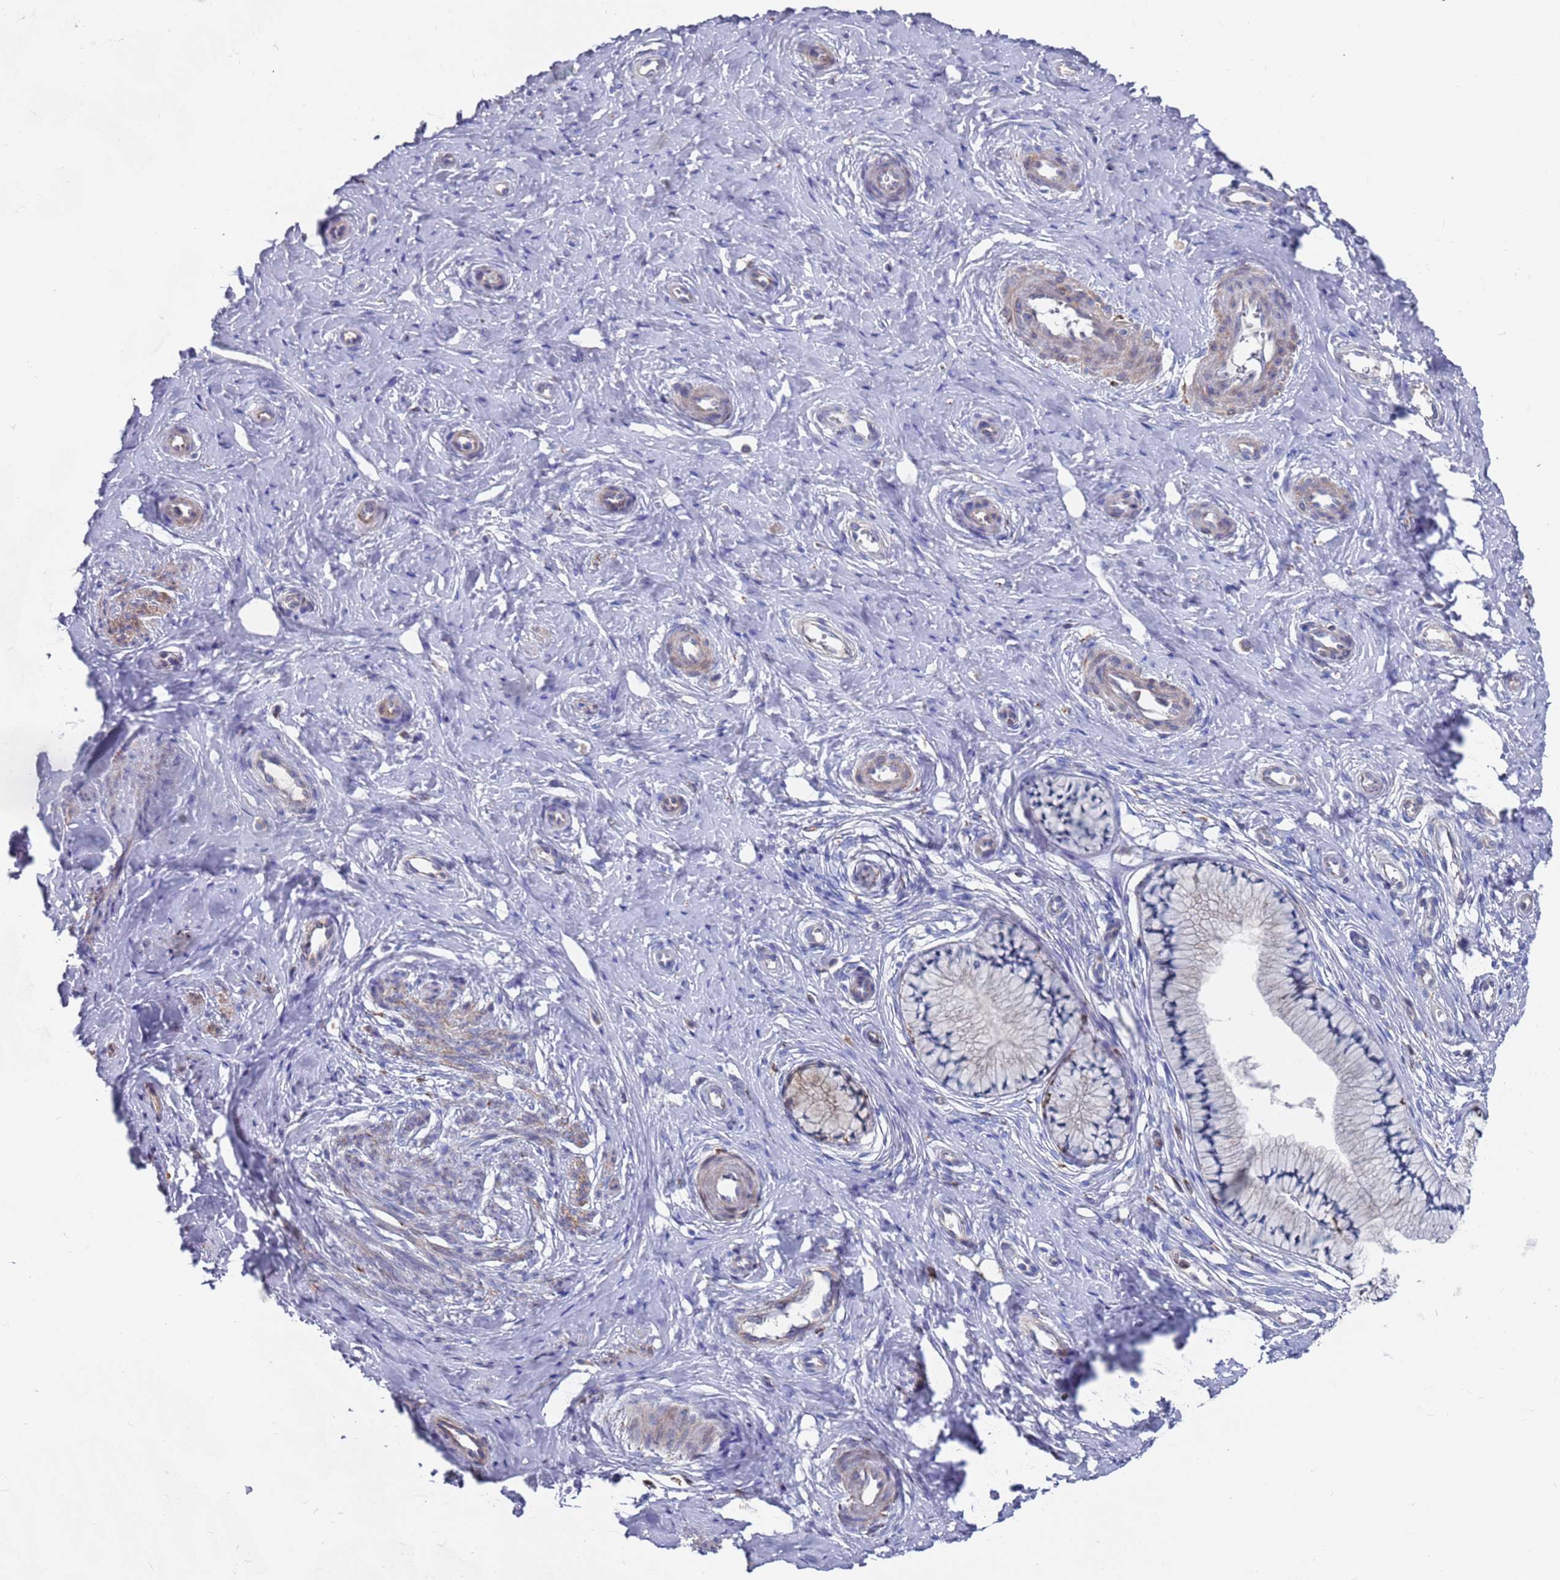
{"staining": {"intensity": "moderate", "quantity": ">75%", "location": "cytoplasmic/membranous"}, "tissue": "cervix", "cell_type": "Glandular cells", "image_type": "normal", "snomed": [{"axis": "morphology", "description": "Normal tissue, NOS"}, {"axis": "topography", "description": "Cervix"}], "caption": "A photomicrograph of human cervix stained for a protein displays moderate cytoplasmic/membranous brown staining in glandular cells.", "gene": "GREB1L", "patient": {"sex": "female", "age": 36}}